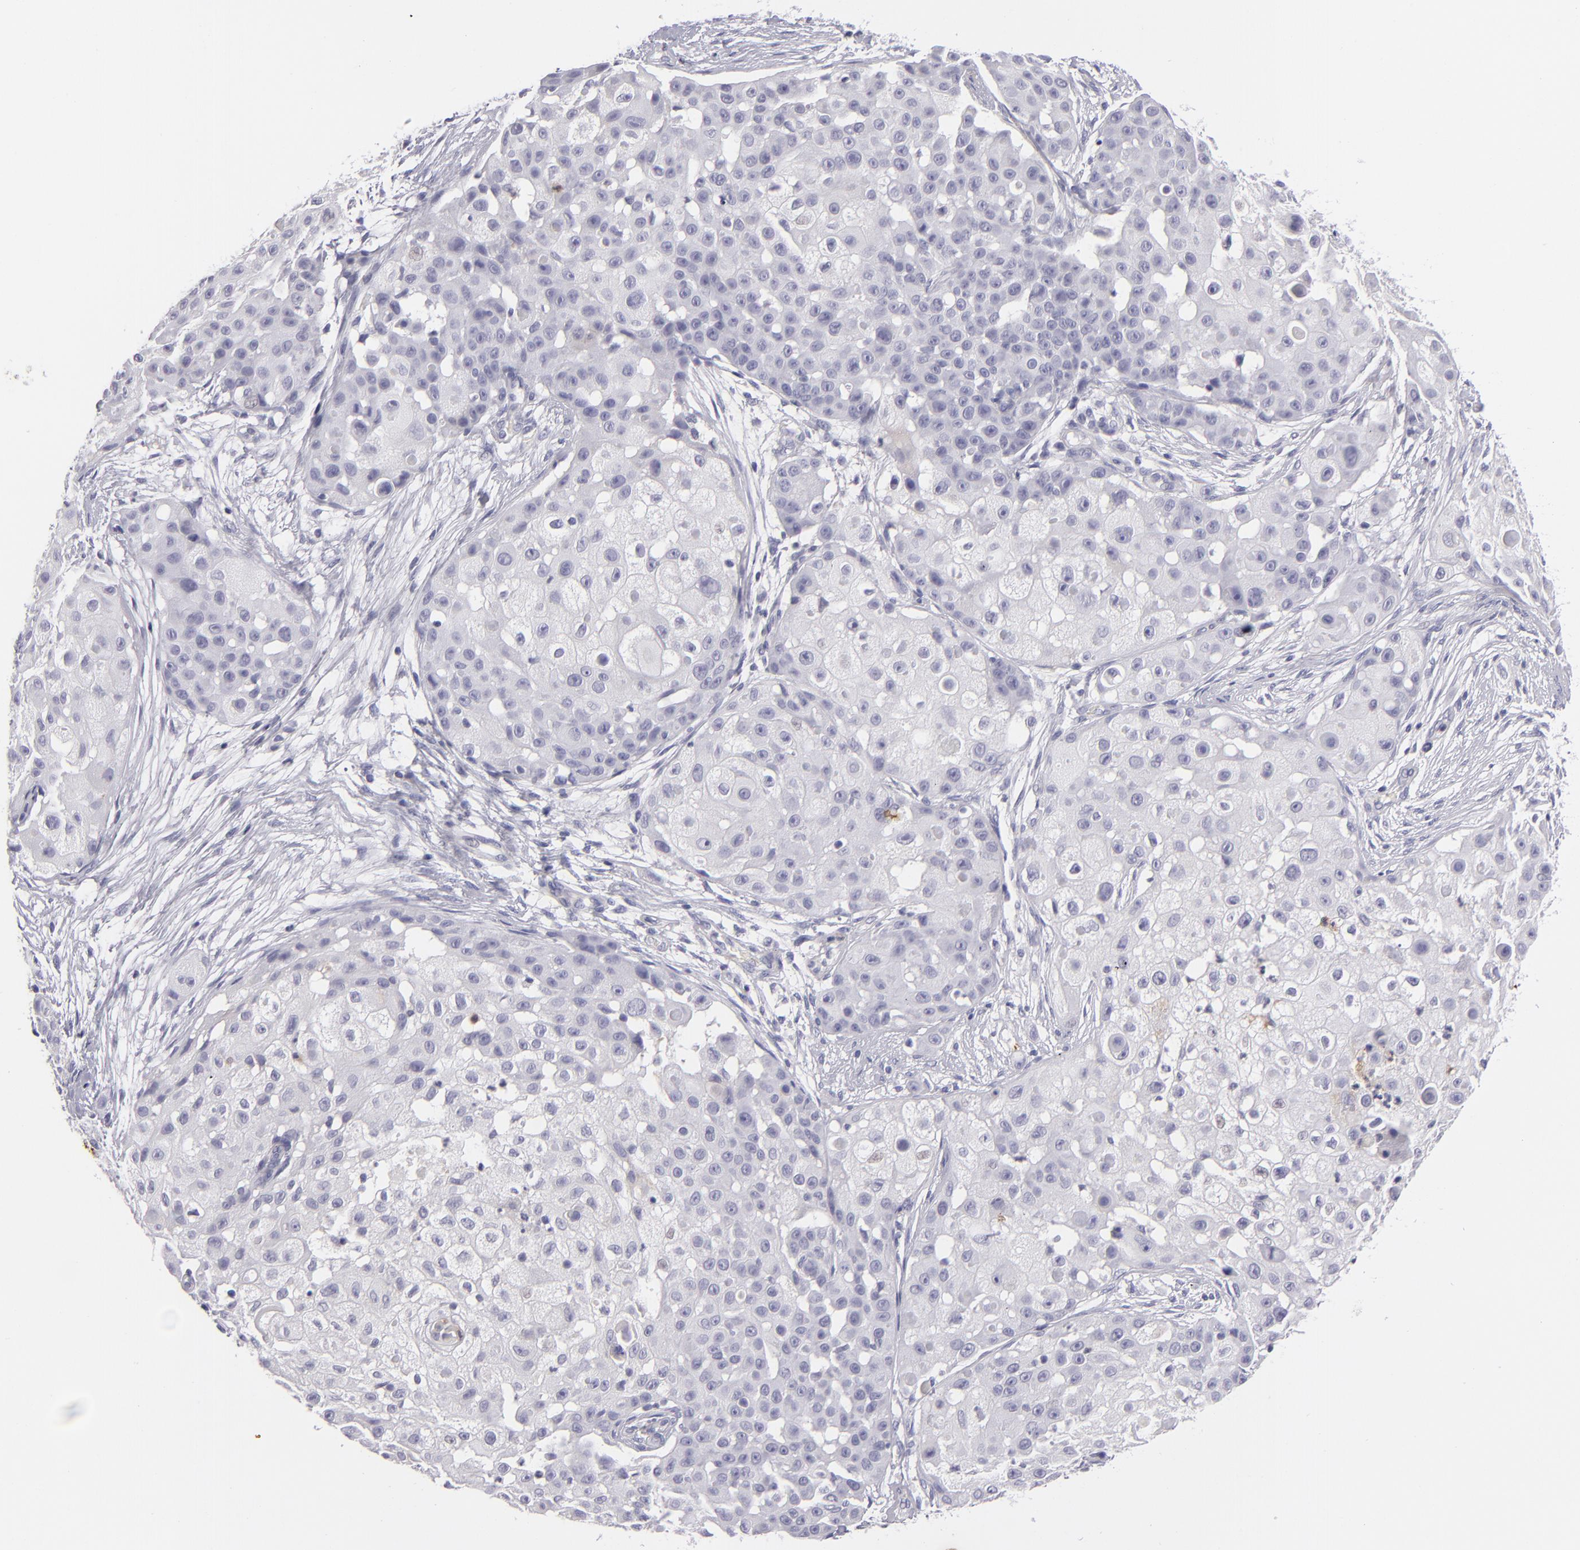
{"staining": {"intensity": "negative", "quantity": "none", "location": "none"}, "tissue": "skin cancer", "cell_type": "Tumor cells", "image_type": "cancer", "snomed": [{"axis": "morphology", "description": "Squamous cell carcinoma, NOS"}, {"axis": "topography", "description": "Skin"}], "caption": "High power microscopy micrograph of an immunohistochemistry image of squamous cell carcinoma (skin), revealing no significant expression in tumor cells. The staining is performed using DAB brown chromogen with nuclei counter-stained in using hematoxylin.", "gene": "TNNC1", "patient": {"sex": "female", "age": 57}}